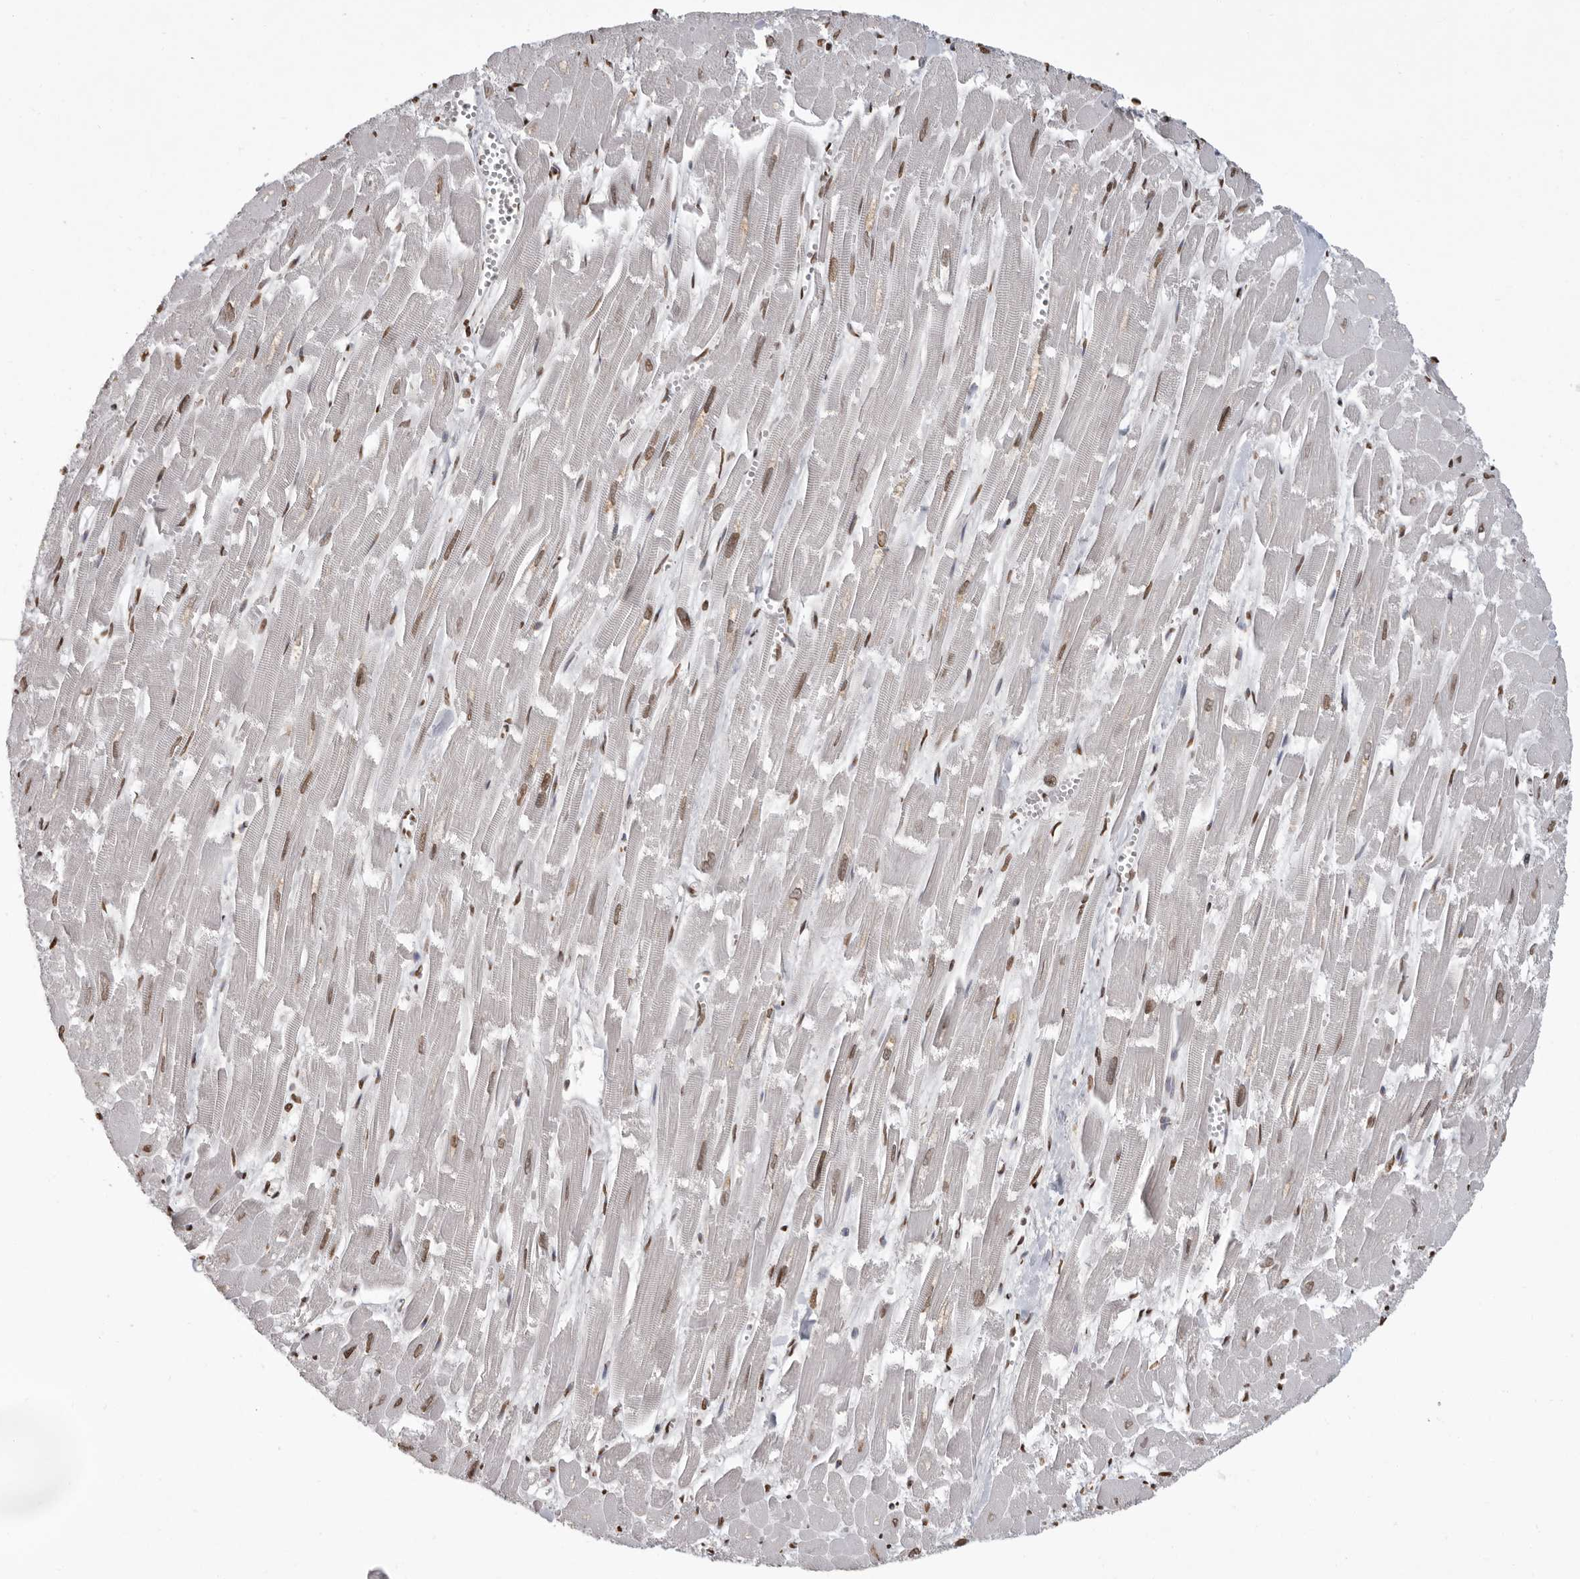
{"staining": {"intensity": "moderate", "quantity": "25%-75%", "location": "cytoplasmic/membranous,nuclear"}, "tissue": "heart muscle", "cell_type": "Cardiomyocytes", "image_type": "normal", "snomed": [{"axis": "morphology", "description": "Normal tissue, NOS"}, {"axis": "topography", "description": "Heart"}], "caption": "Cardiomyocytes demonstrate medium levels of moderate cytoplasmic/membranous,nuclear expression in about 25%-75% of cells in normal heart muscle.", "gene": "WDR45", "patient": {"sex": "male", "age": 54}}